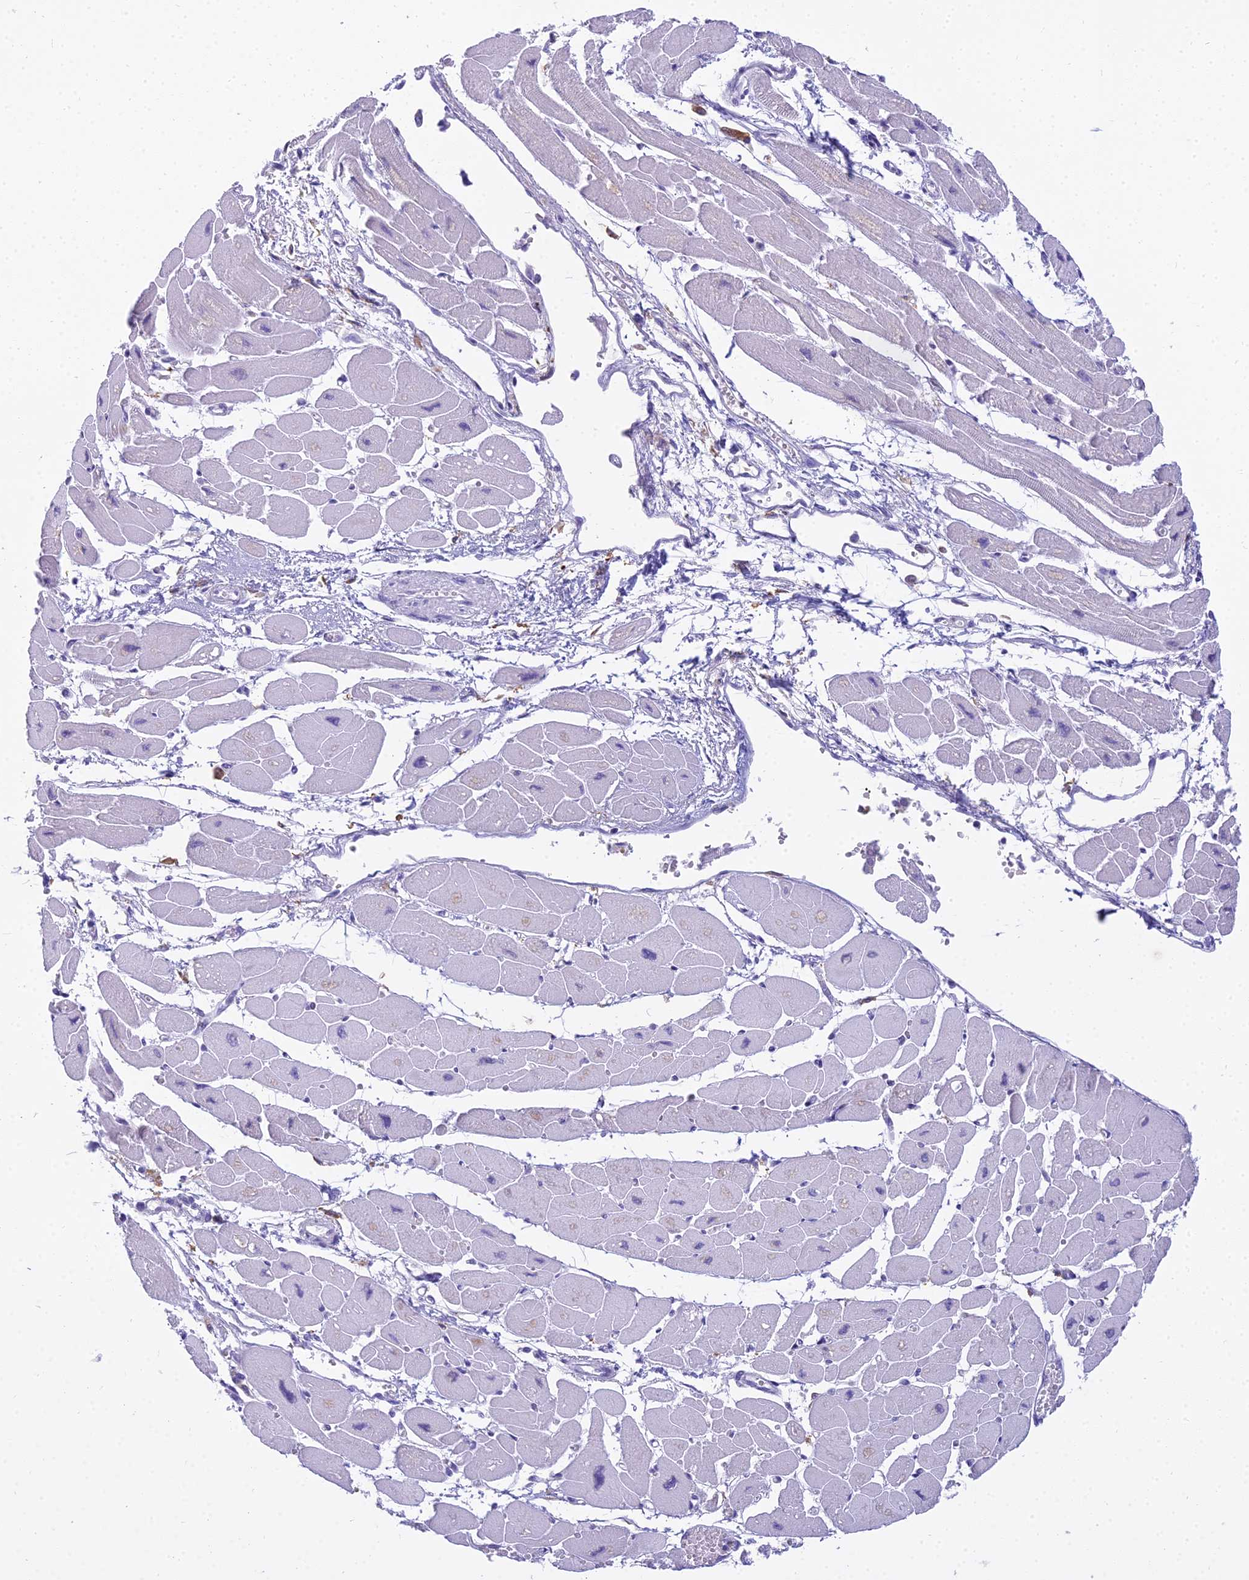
{"staining": {"intensity": "negative", "quantity": "none", "location": "none"}, "tissue": "heart muscle", "cell_type": "Cardiomyocytes", "image_type": "normal", "snomed": [{"axis": "morphology", "description": "Normal tissue, NOS"}, {"axis": "topography", "description": "Heart"}], "caption": "IHC of benign human heart muscle demonstrates no positivity in cardiomyocytes.", "gene": "UBE2G1", "patient": {"sex": "female", "age": 54}}